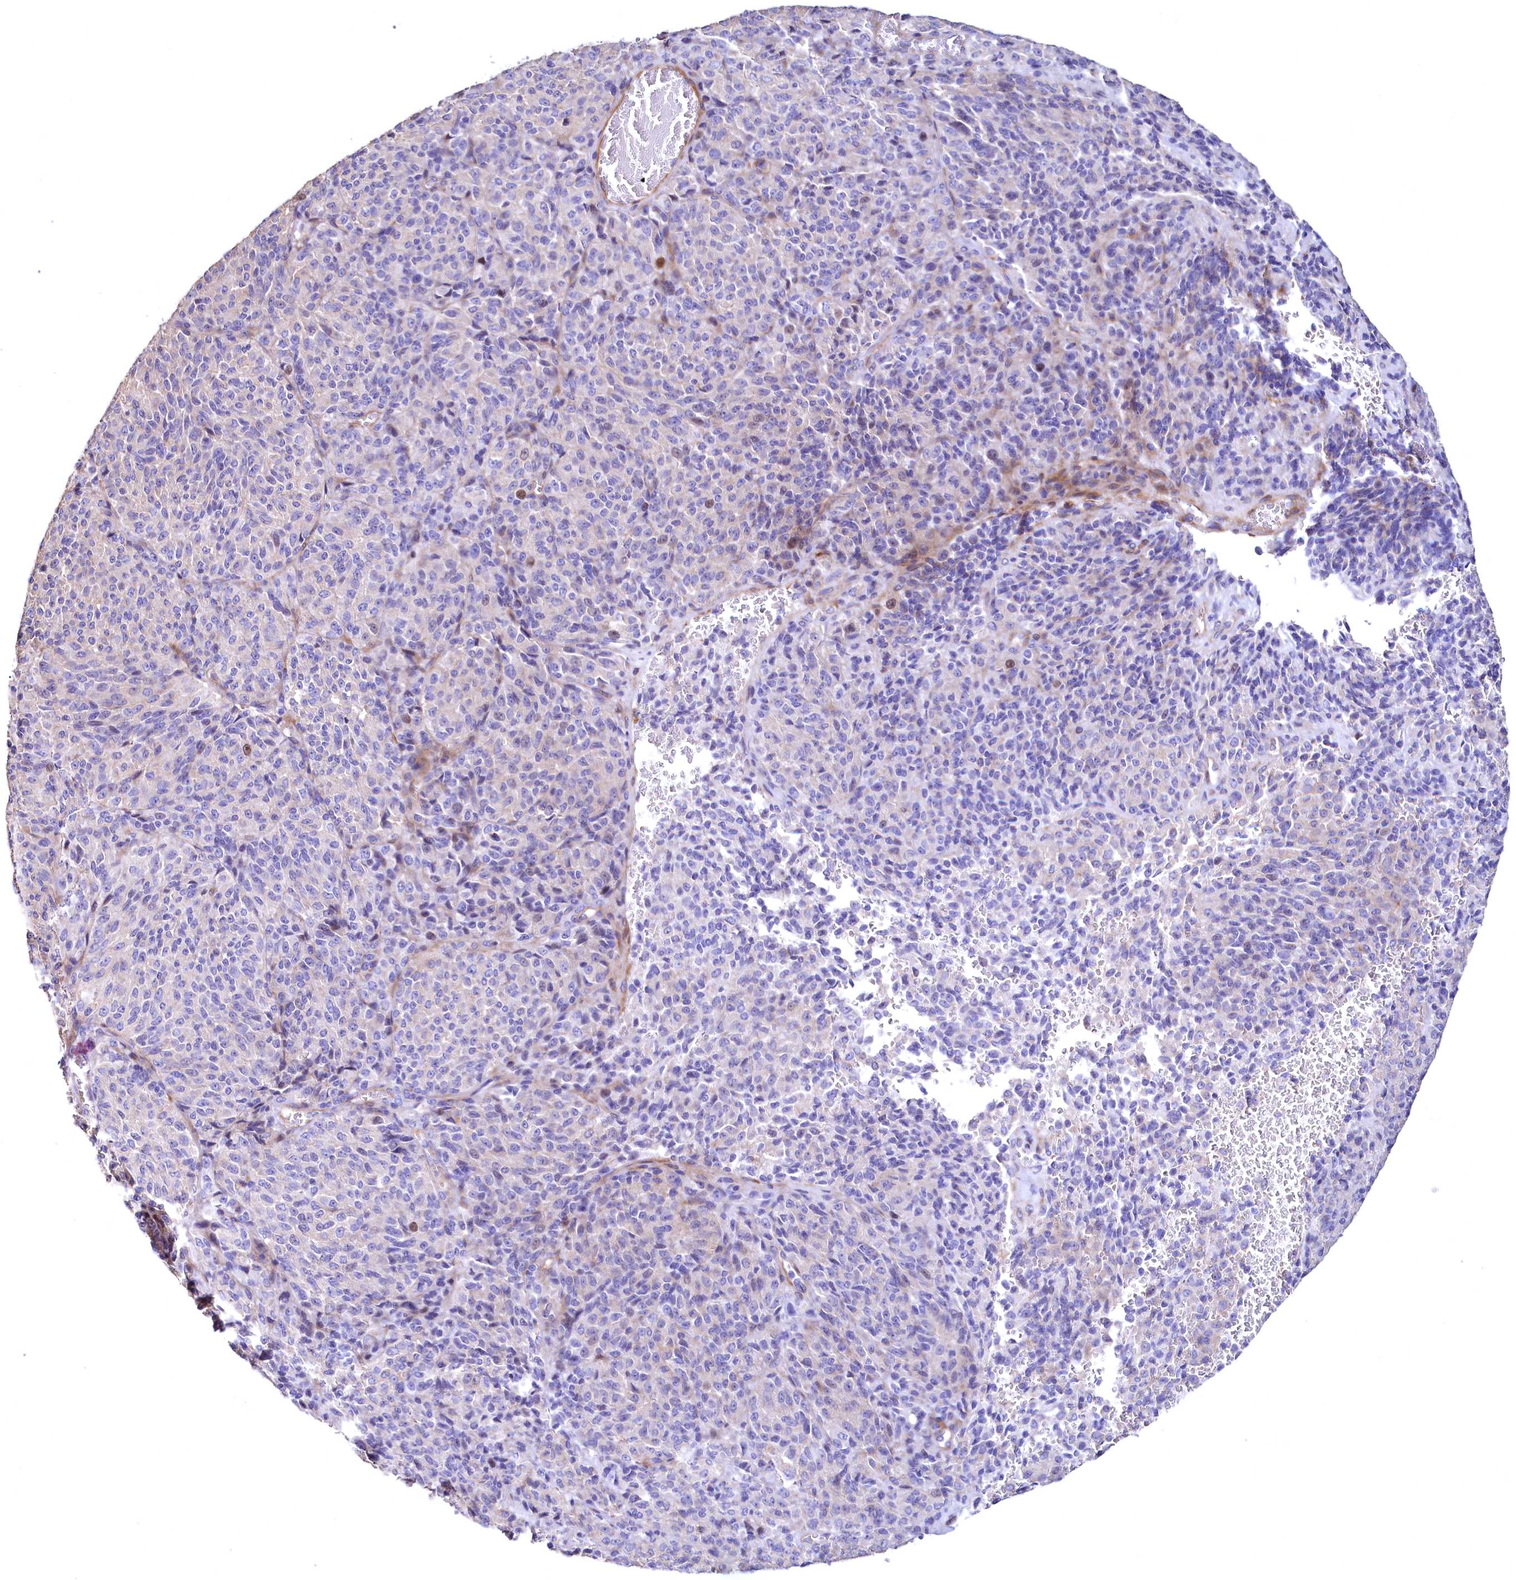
{"staining": {"intensity": "negative", "quantity": "none", "location": "none"}, "tissue": "melanoma", "cell_type": "Tumor cells", "image_type": "cancer", "snomed": [{"axis": "morphology", "description": "Malignant melanoma, Metastatic site"}, {"axis": "topography", "description": "Brain"}], "caption": "An IHC photomicrograph of melanoma is shown. There is no staining in tumor cells of melanoma. (IHC, brightfield microscopy, high magnification).", "gene": "WNT8A", "patient": {"sex": "female", "age": 56}}